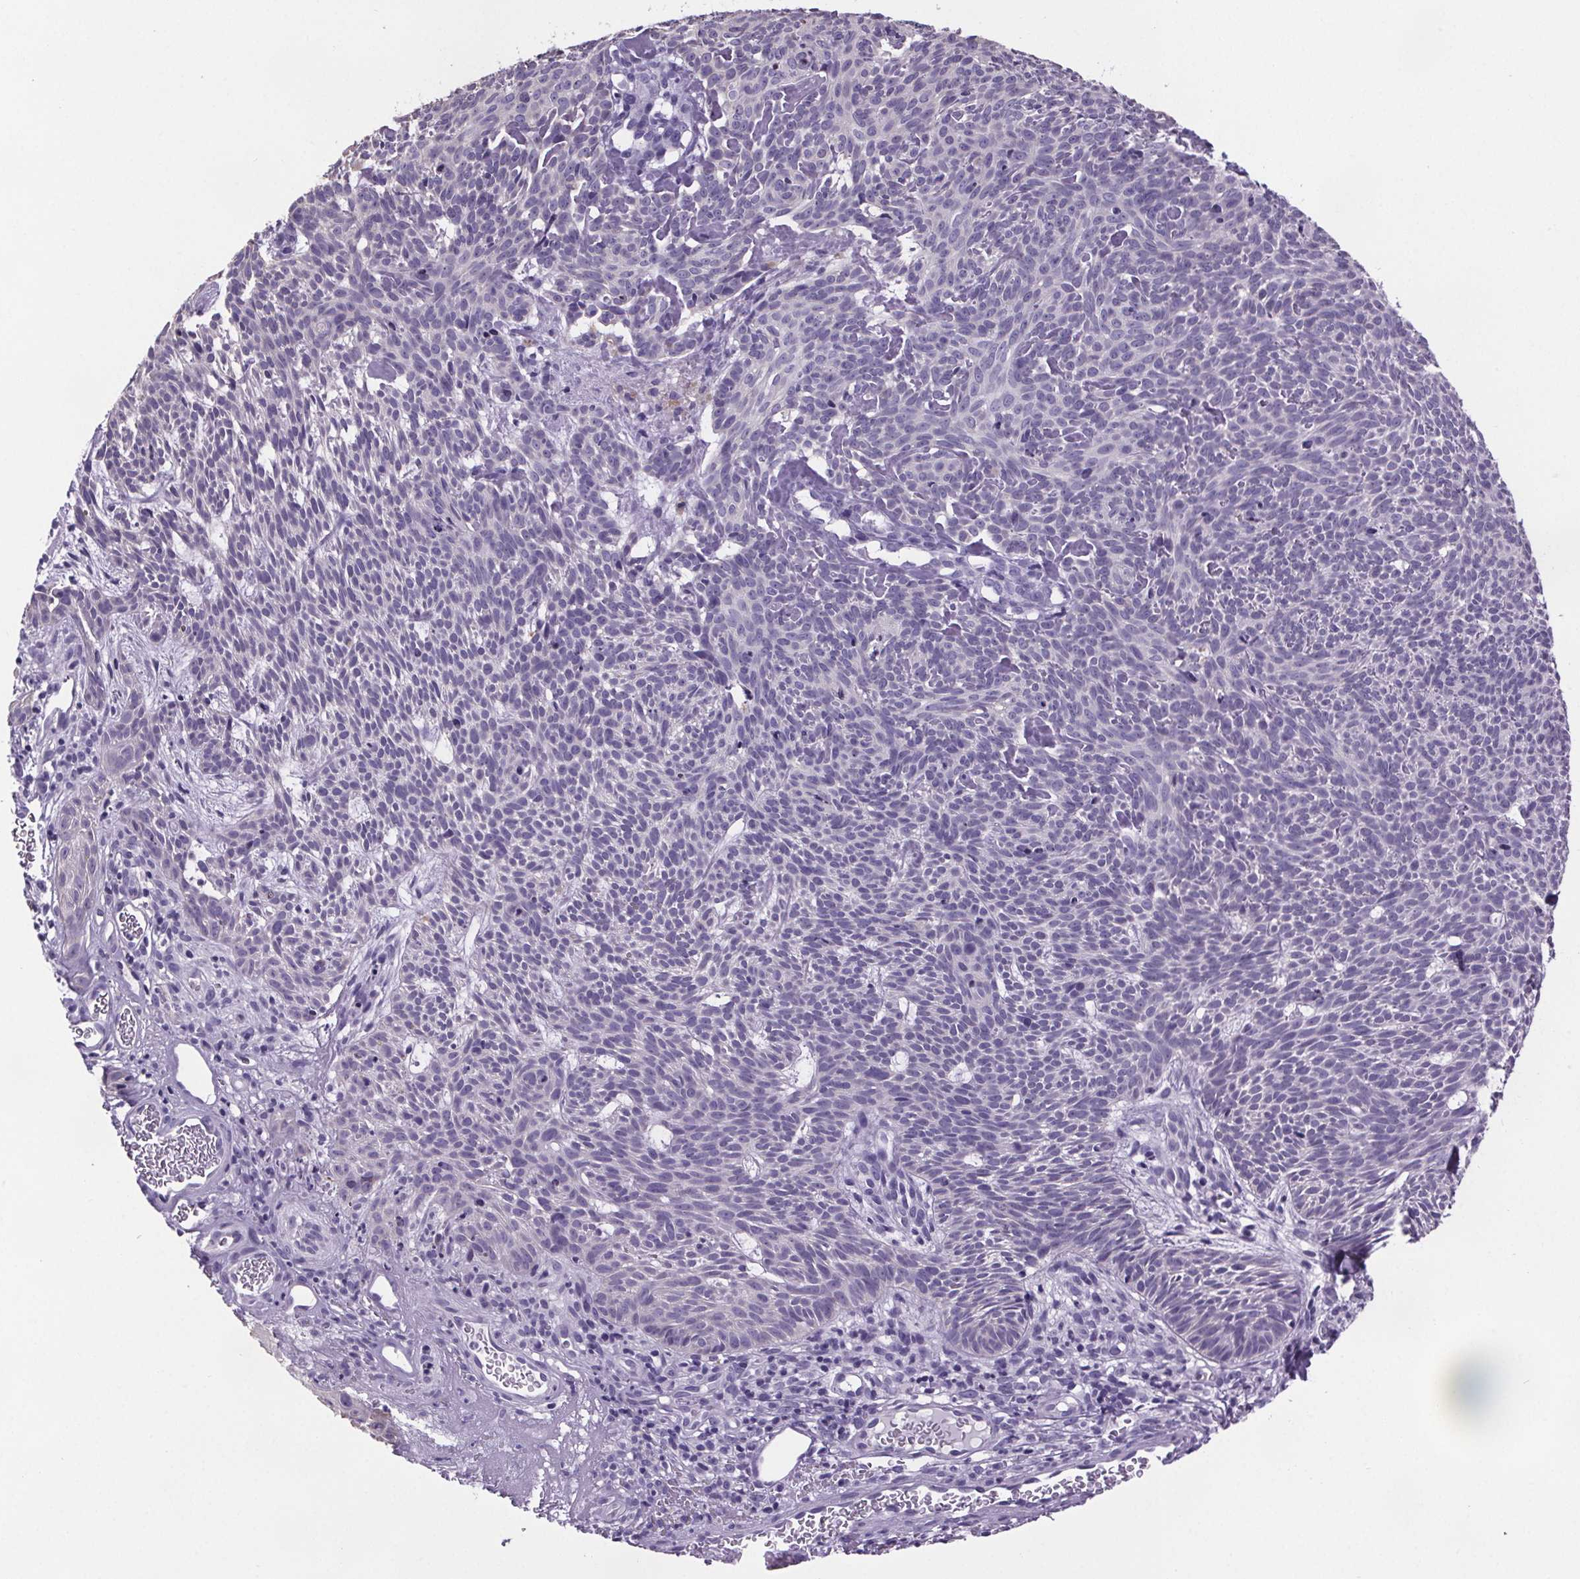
{"staining": {"intensity": "negative", "quantity": "none", "location": "none"}, "tissue": "skin cancer", "cell_type": "Tumor cells", "image_type": "cancer", "snomed": [{"axis": "morphology", "description": "Basal cell carcinoma"}, {"axis": "topography", "description": "Skin"}], "caption": "IHC of human skin cancer (basal cell carcinoma) demonstrates no positivity in tumor cells.", "gene": "CUBN", "patient": {"sex": "male", "age": 59}}